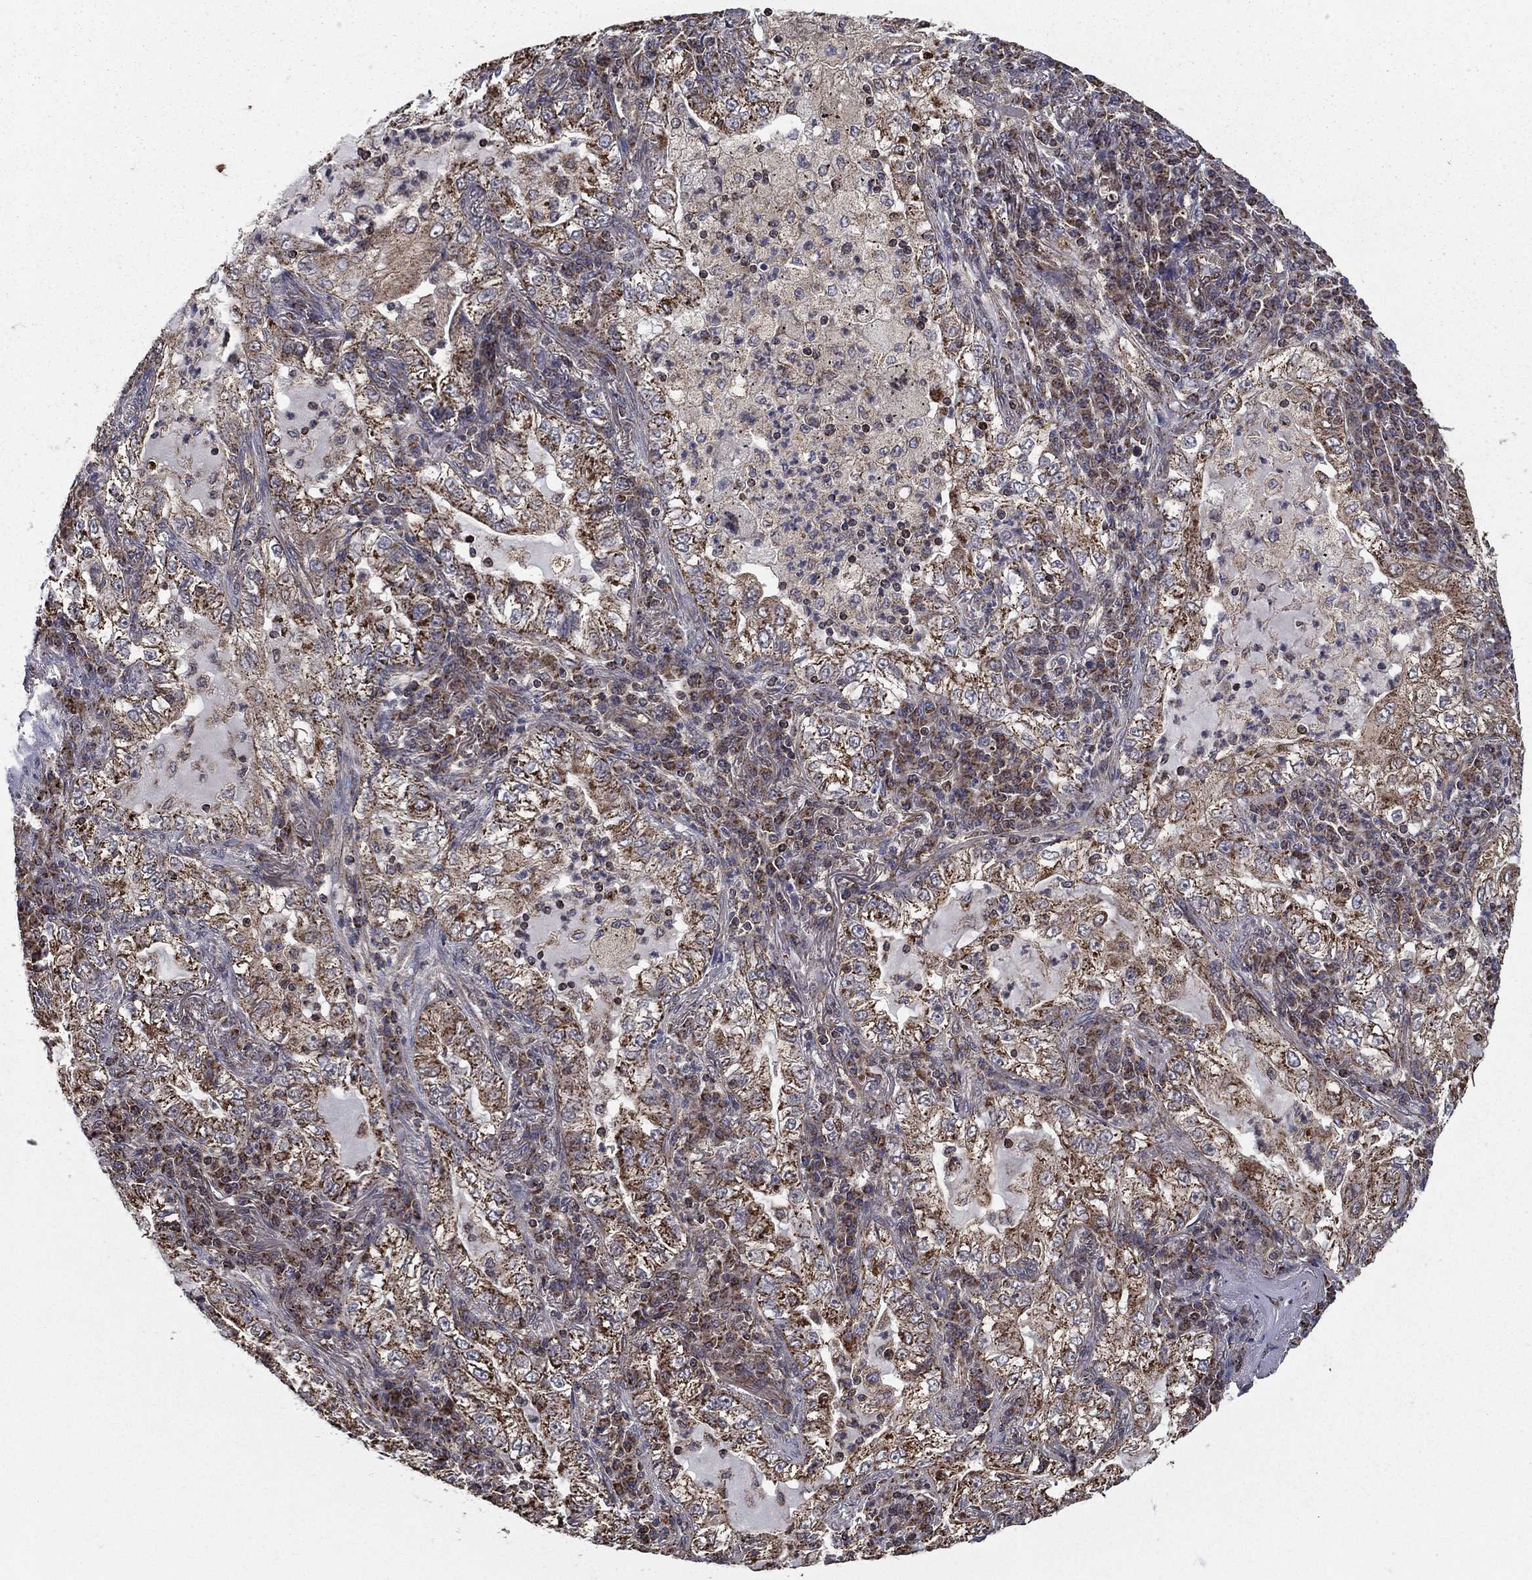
{"staining": {"intensity": "moderate", "quantity": "25%-75%", "location": "cytoplasmic/membranous"}, "tissue": "lung cancer", "cell_type": "Tumor cells", "image_type": "cancer", "snomed": [{"axis": "morphology", "description": "Adenocarcinoma, NOS"}, {"axis": "topography", "description": "Lung"}], "caption": "A brown stain labels moderate cytoplasmic/membranous expression of a protein in lung cancer (adenocarcinoma) tumor cells. (Brightfield microscopy of DAB IHC at high magnification).", "gene": "RIGI", "patient": {"sex": "female", "age": 73}}